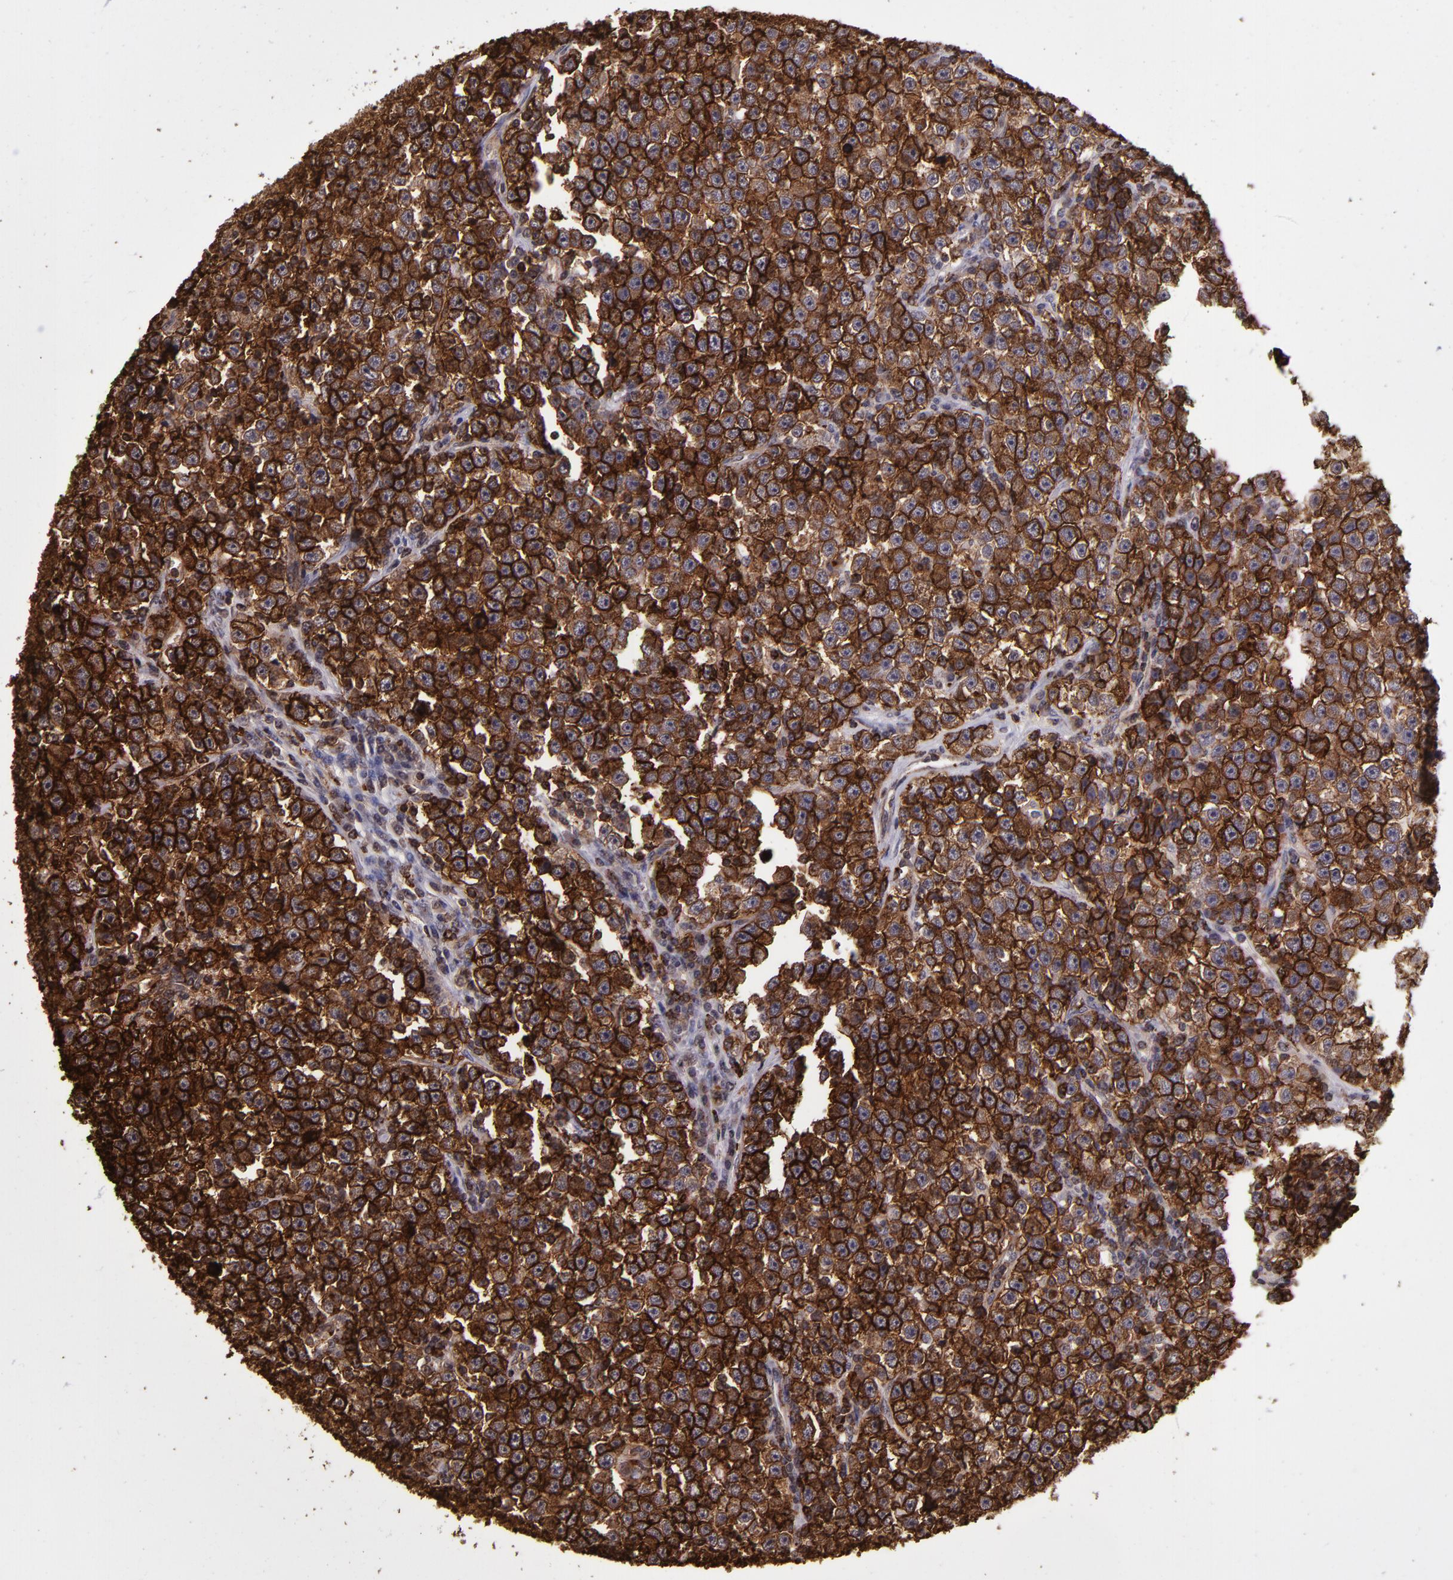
{"staining": {"intensity": "strong", "quantity": ">75%", "location": "cytoplasmic/membranous"}, "tissue": "testis cancer", "cell_type": "Tumor cells", "image_type": "cancer", "snomed": [{"axis": "morphology", "description": "Seminoma, NOS"}, {"axis": "topography", "description": "Testis"}], "caption": "Protein expression analysis of seminoma (testis) displays strong cytoplasmic/membranous expression in about >75% of tumor cells.", "gene": "SLC2A3", "patient": {"sex": "male", "age": 43}}